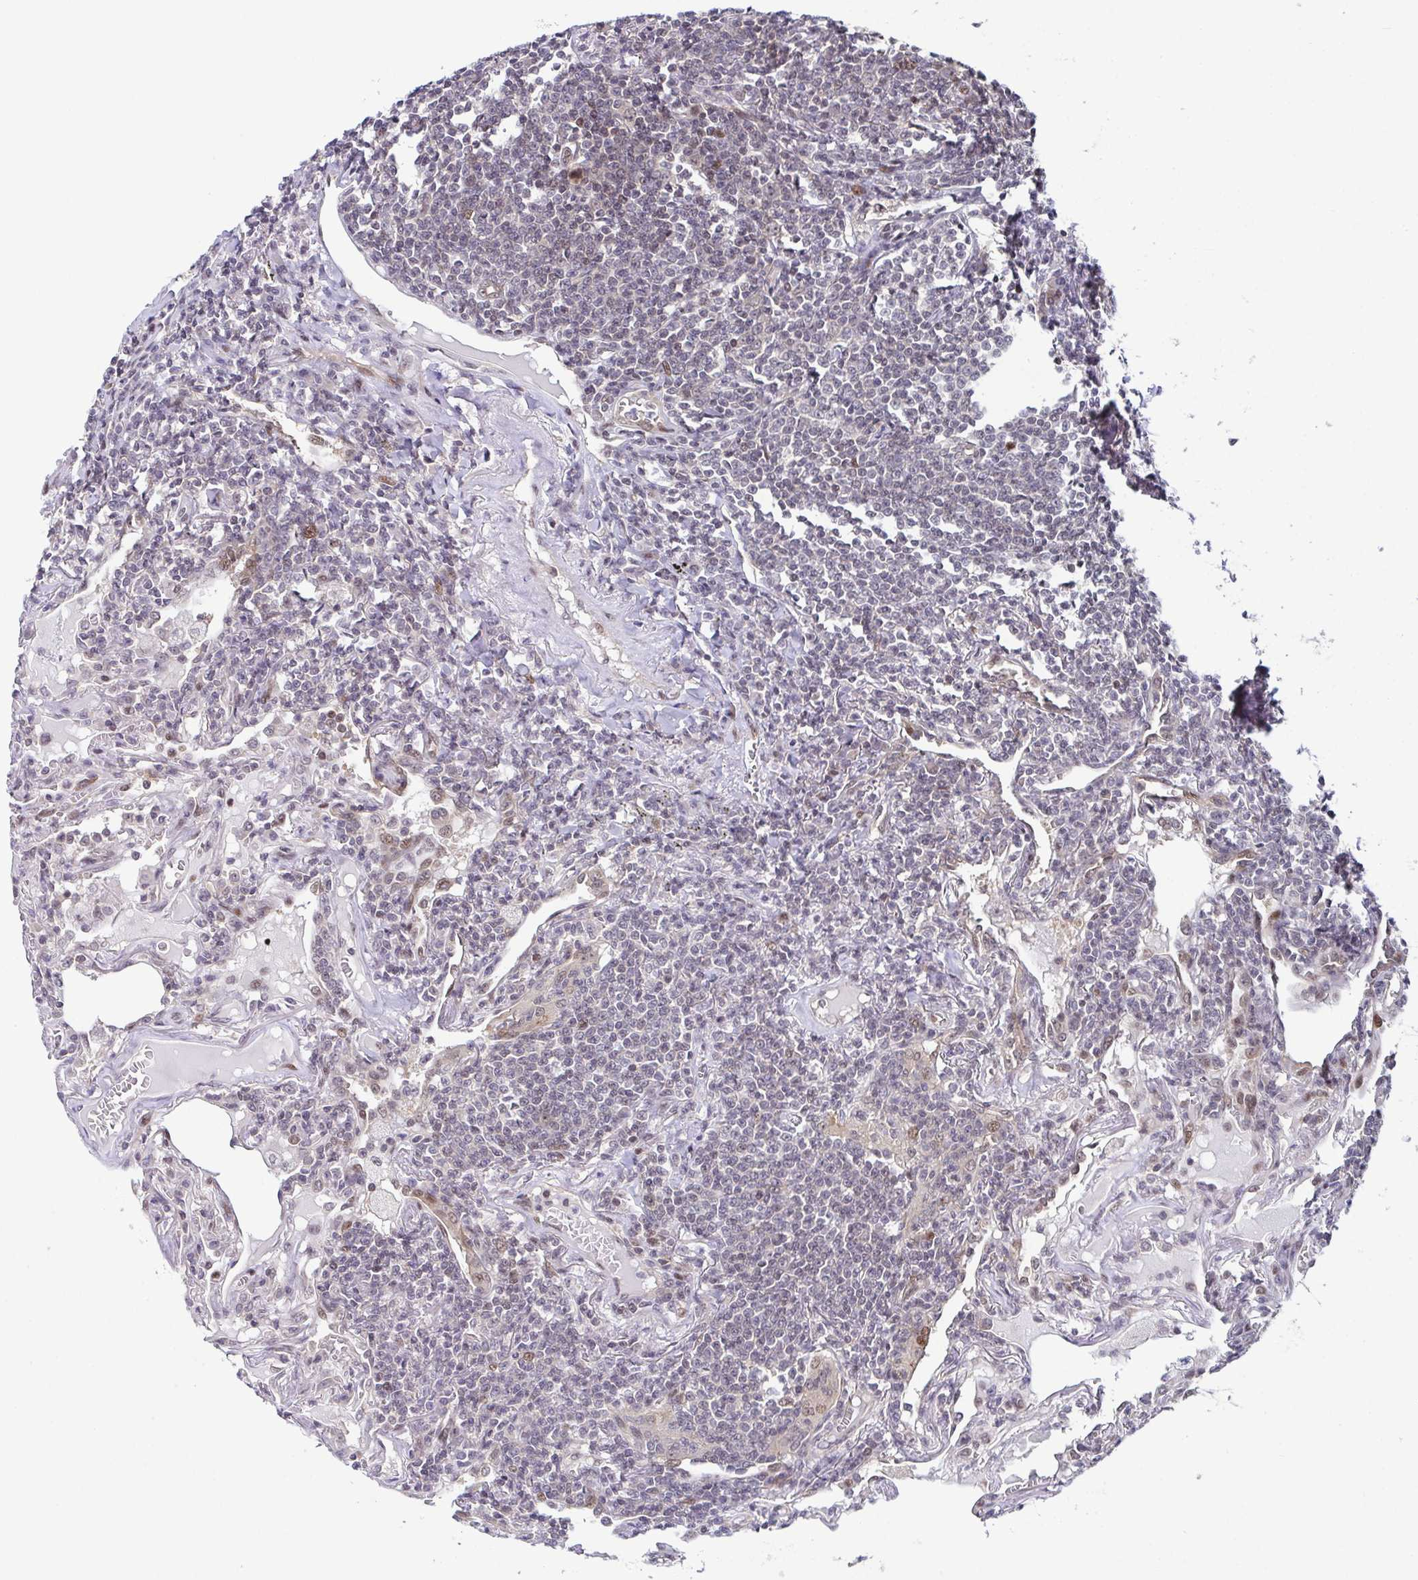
{"staining": {"intensity": "negative", "quantity": "none", "location": "none"}, "tissue": "lymphoma", "cell_type": "Tumor cells", "image_type": "cancer", "snomed": [{"axis": "morphology", "description": "Malignant lymphoma, non-Hodgkin's type, Low grade"}, {"axis": "topography", "description": "Lung"}], "caption": "The histopathology image reveals no significant staining in tumor cells of lymphoma.", "gene": "DNAJB1", "patient": {"sex": "female", "age": 71}}